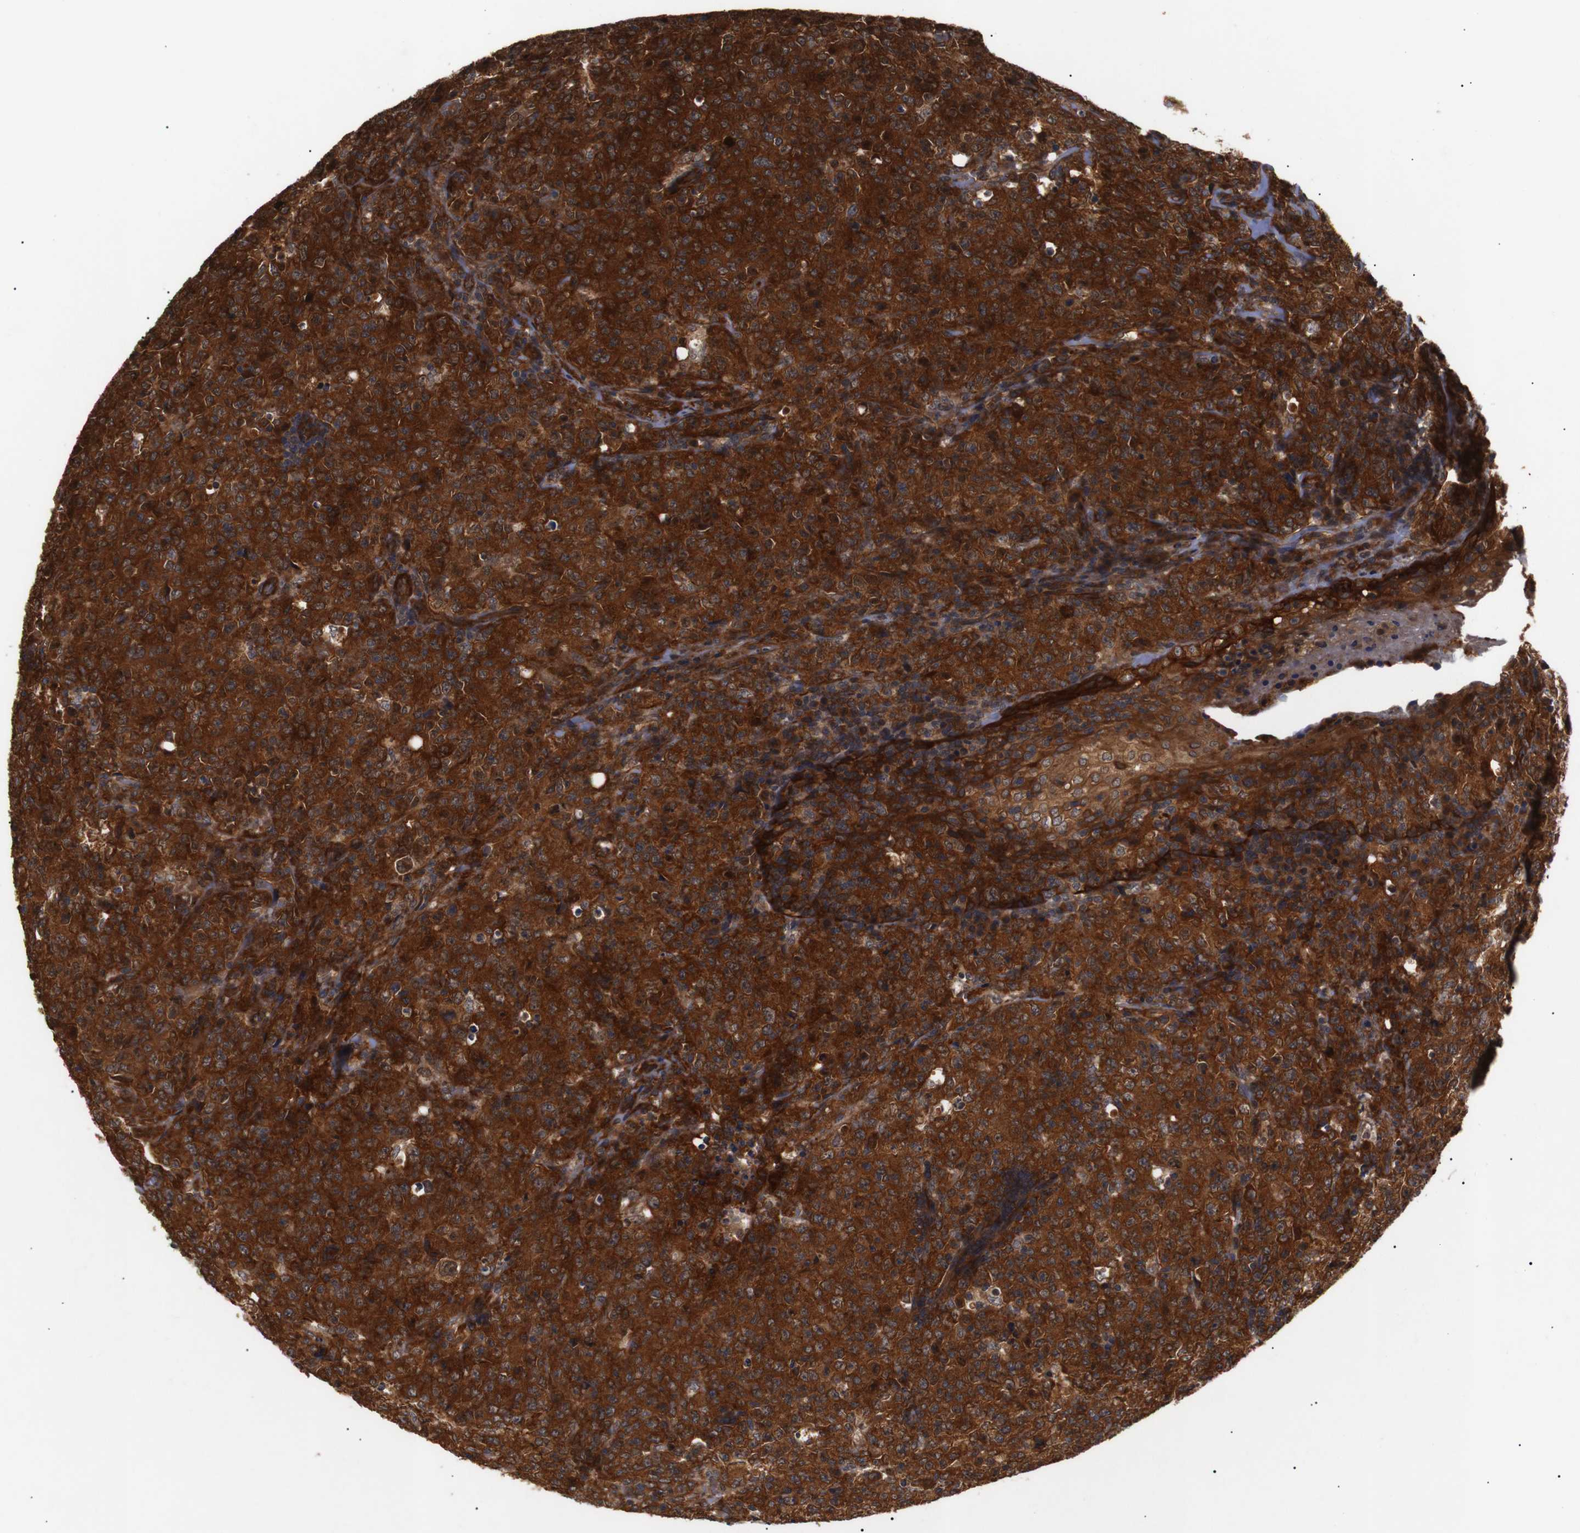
{"staining": {"intensity": "strong", "quantity": ">75%", "location": "cytoplasmic/membranous"}, "tissue": "lymphoma", "cell_type": "Tumor cells", "image_type": "cancer", "snomed": [{"axis": "morphology", "description": "Malignant lymphoma, non-Hodgkin's type, High grade"}, {"axis": "topography", "description": "Tonsil"}], "caption": "Immunohistochemistry of high-grade malignant lymphoma, non-Hodgkin's type demonstrates high levels of strong cytoplasmic/membranous staining in approximately >75% of tumor cells.", "gene": "PAWR", "patient": {"sex": "female", "age": 36}}